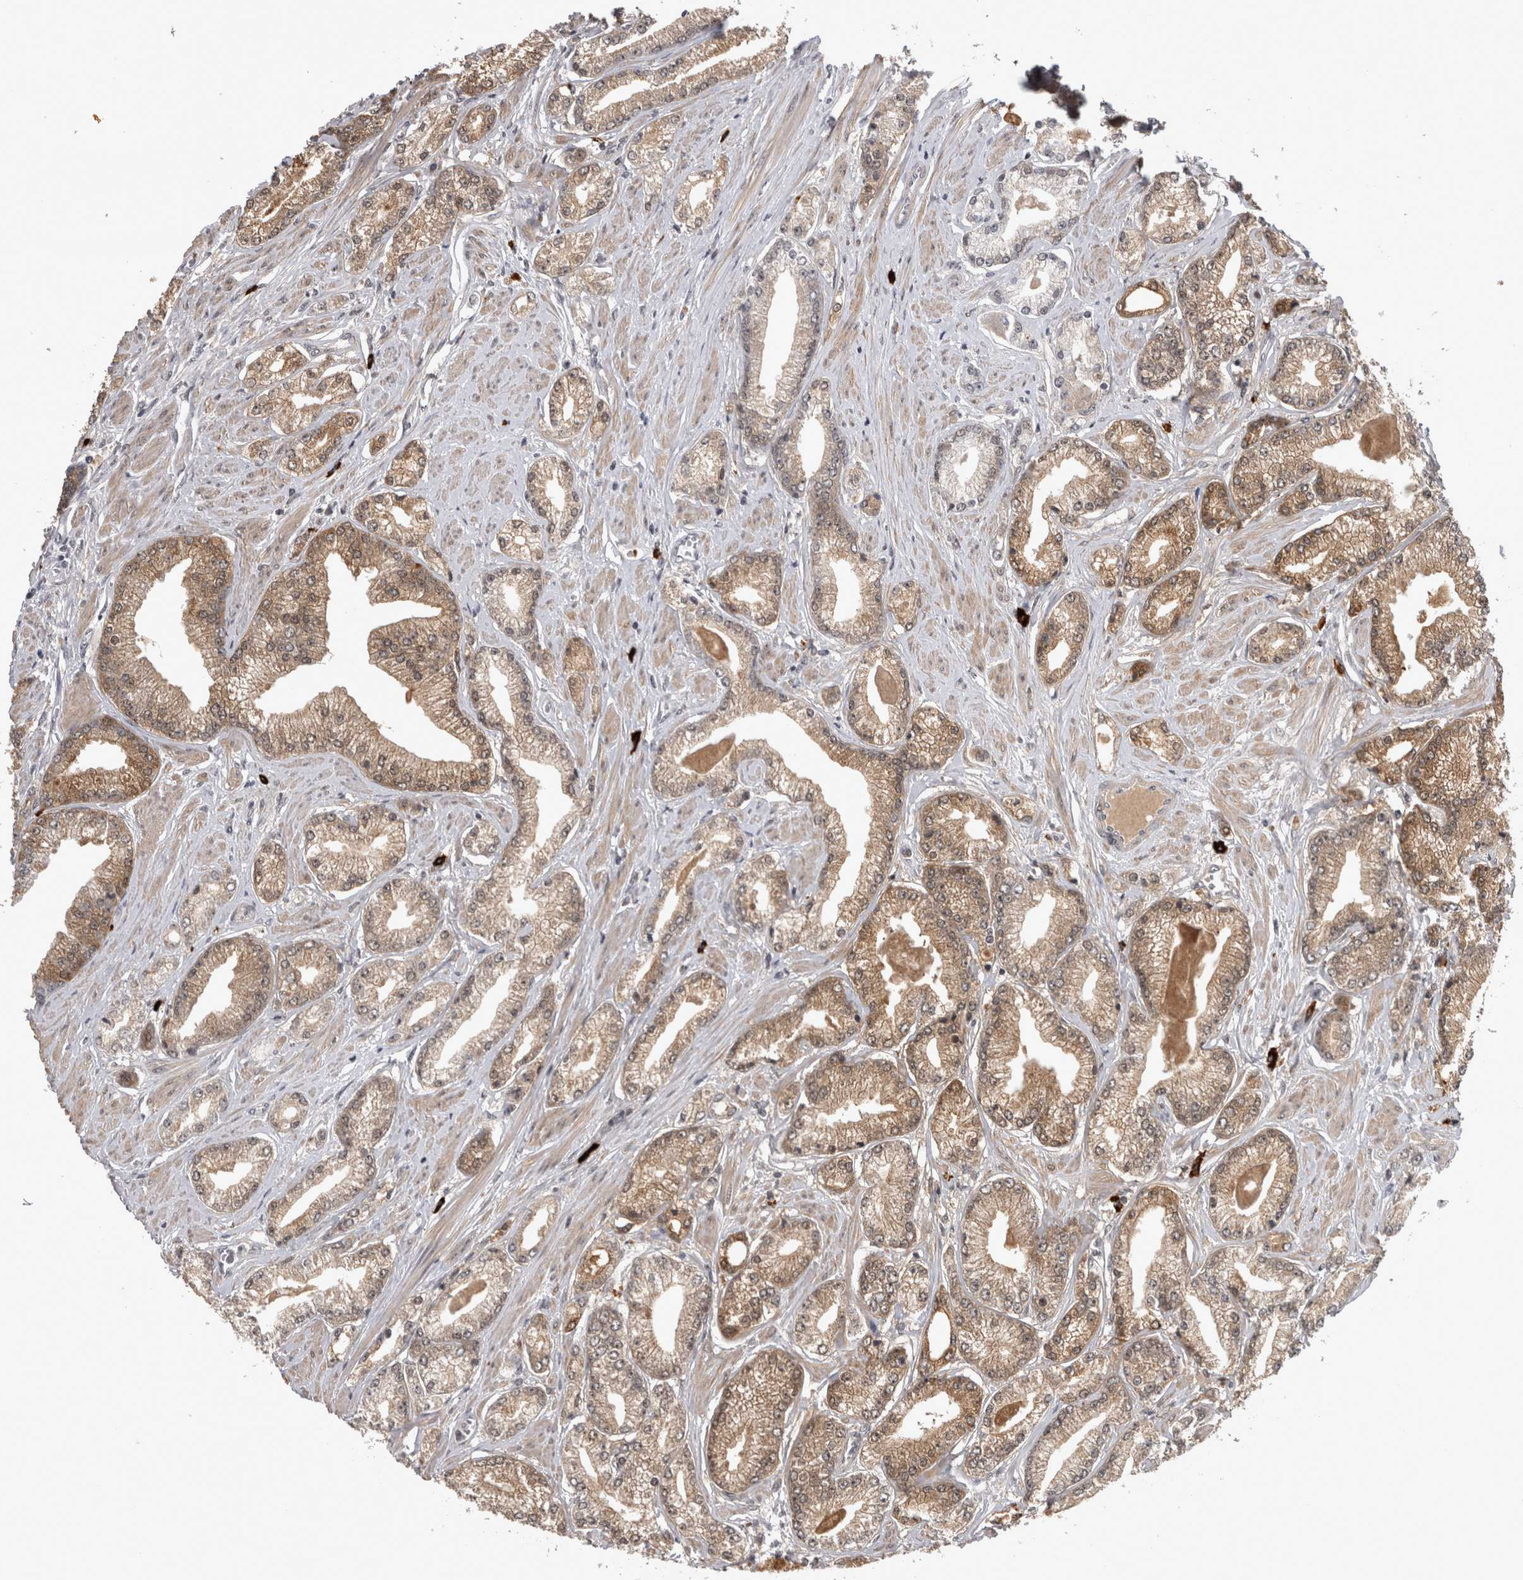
{"staining": {"intensity": "moderate", "quantity": ">75%", "location": "cytoplasmic/membranous,nuclear"}, "tissue": "prostate cancer", "cell_type": "Tumor cells", "image_type": "cancer", "snomed": [{"axis": "morphology", "description": "Adenocarcinoma, Low grade"}, {"axis": "topography", "description": "Prostate"}], "caption": "Prostate cancer (adenocarcinoma (low-grade)) stained with a brown dye shows moderate cytoplasmic/membranous and nuclear positive expression in about >75% of tumor cells.", "gene": "PEBP4", "patient": {"sex": "male", "age": 62}}